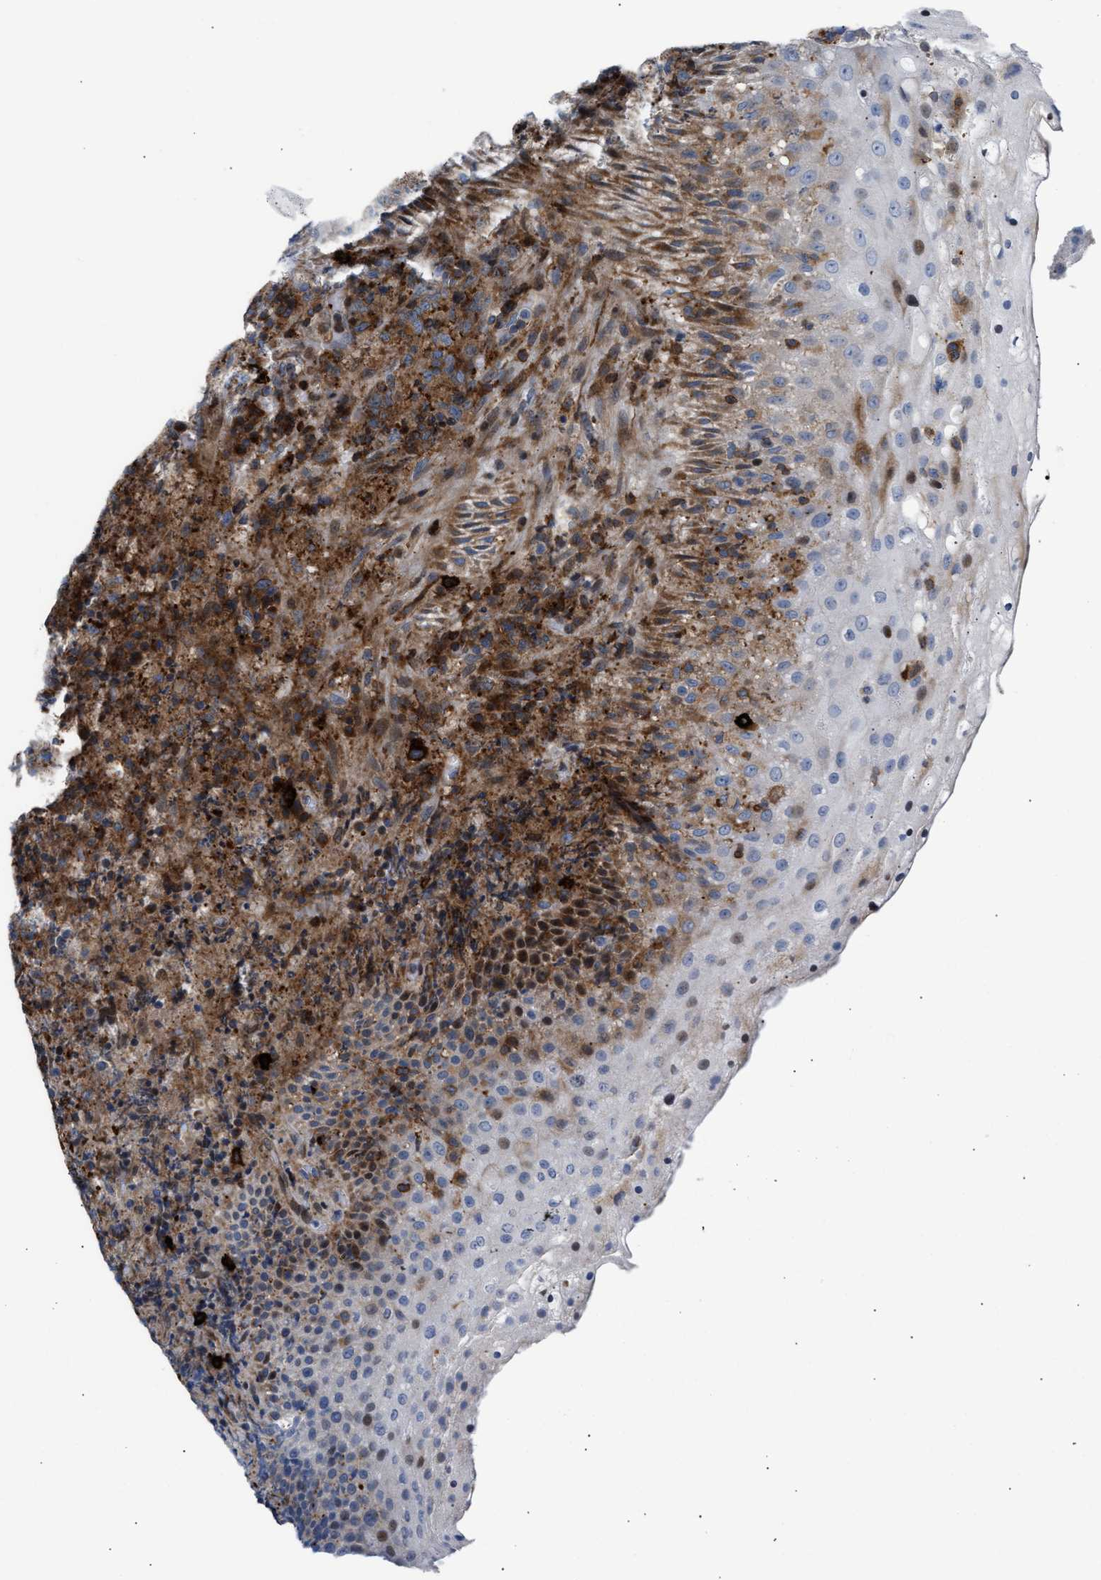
{"staining": {"intensity": "moderate", "quantity": ">75%", "location": "cytoplasmic/membranous"}, "tissue": "lymphoma", "cell_type": "Tumor cells", "image_type": "cancer", "snomed": [{"axis": "morphology", "description": "Malignant lymphoma, non-Hodgkin's type, High grade"}, {"axis": "topography", "description": "Tonsil"}], "caption": "A high-resolution histopathology image shows immunohistochemistry (IHC) staining of high-grade malignant lymphoma, non-Hodgkin's type, which shows moderate cytoplasmic/membranous staining in approximately >75% of tumor cells.", "gene": "ATP9A", "patient": {"sex": "female", "age": 36}}